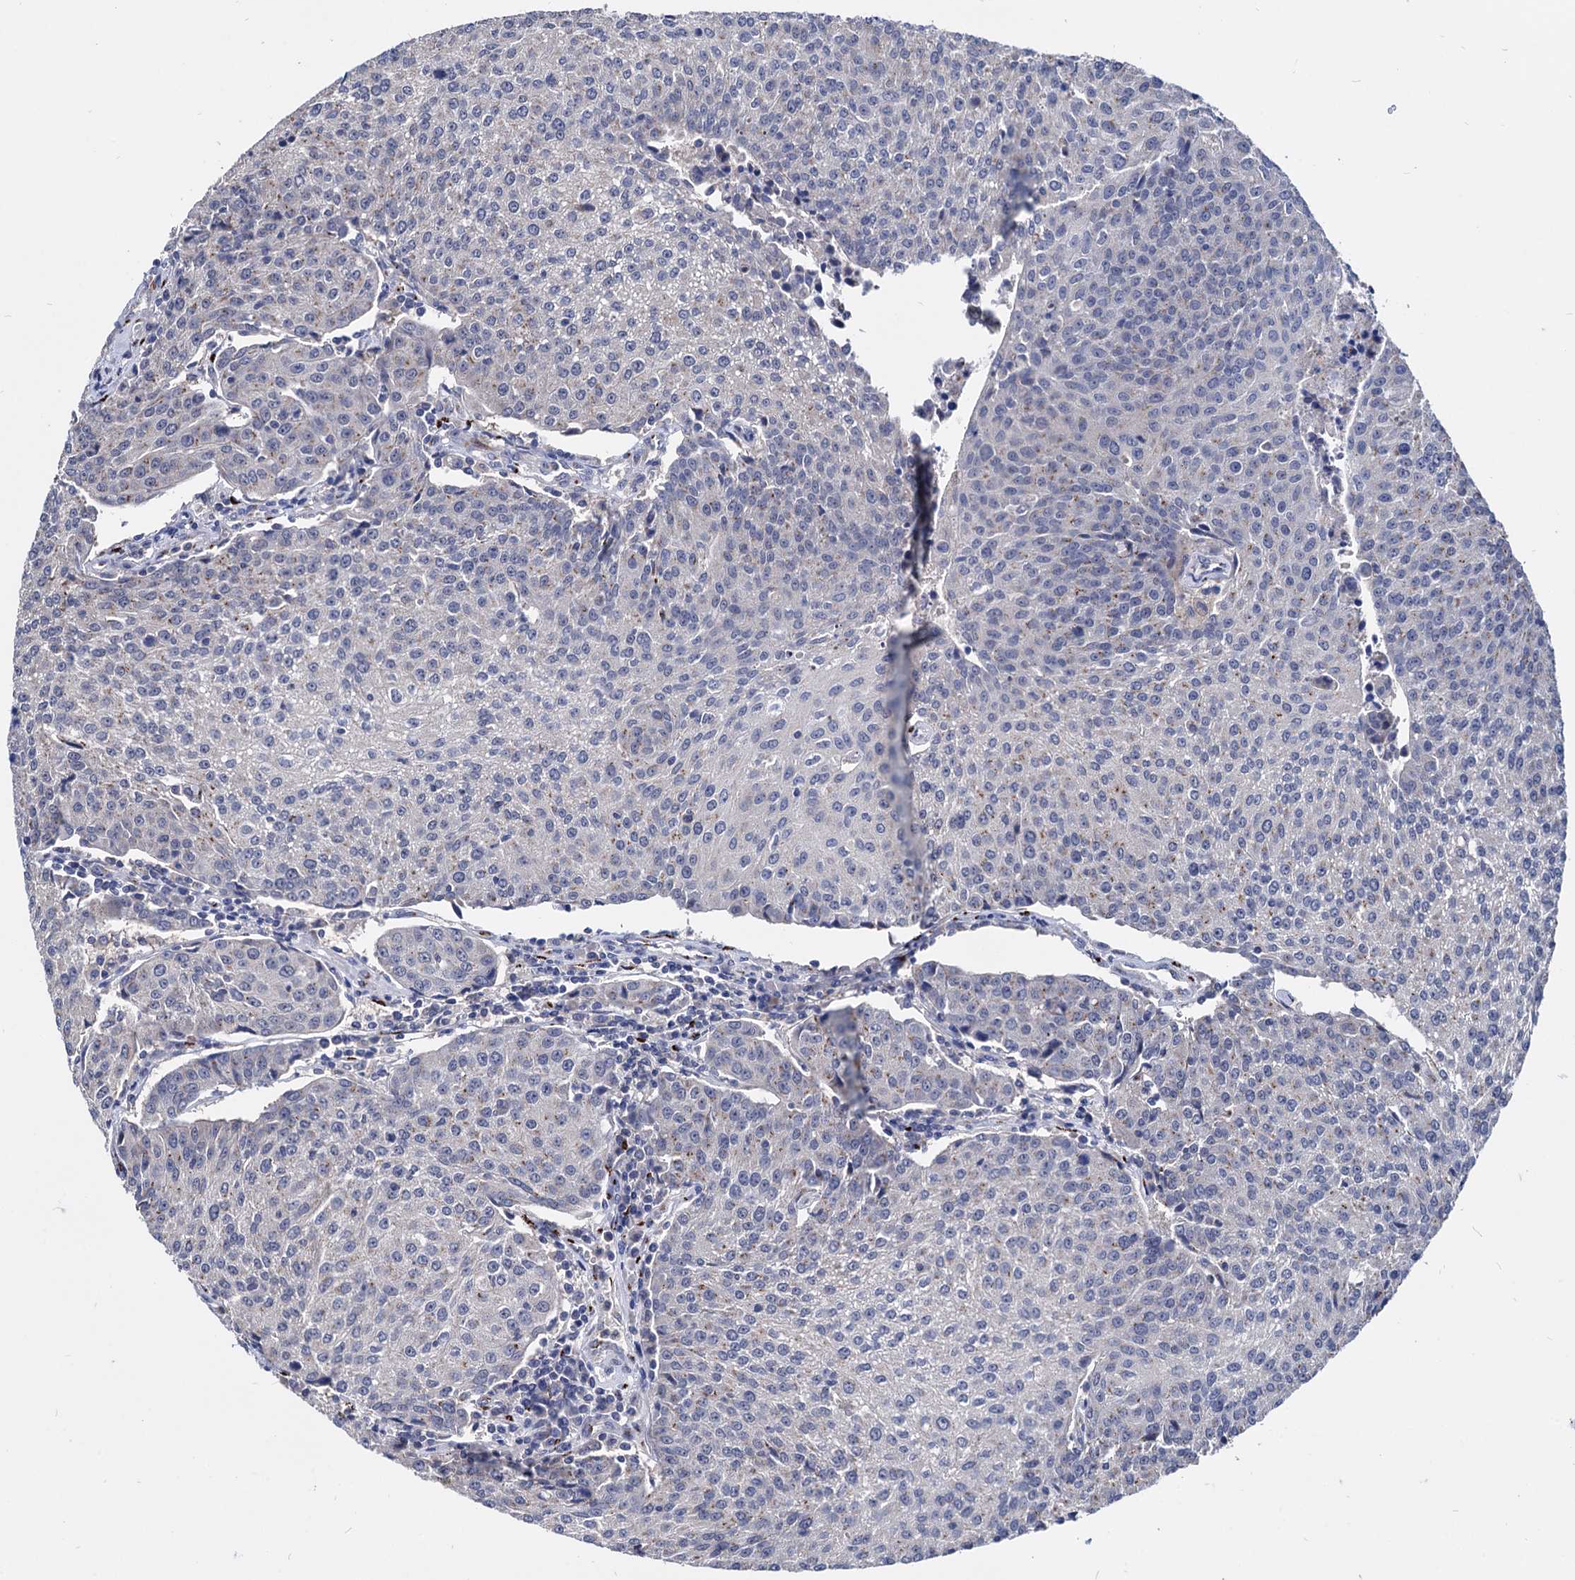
{"staining": {"intensity": "weak", "quantity": "<25%", "location": "cytoplasmic/membranous"}, "tissue": "urothelial cancer", "cell_type": "Tumor cells", "image_type": "cancer", "snomed": [{"axis": "morphology", "description": "Urothelial carcinoma, High grade"}, {"axis": "topography", "description": "Urinary bladder"}], "caption": "This is an immunohistochemistry micrograph of human urothelial carcinoma (high-grade). There is no staining in tumor cells.", "gene": "ESD", "patient": {"sex": "female", "age": 85}}